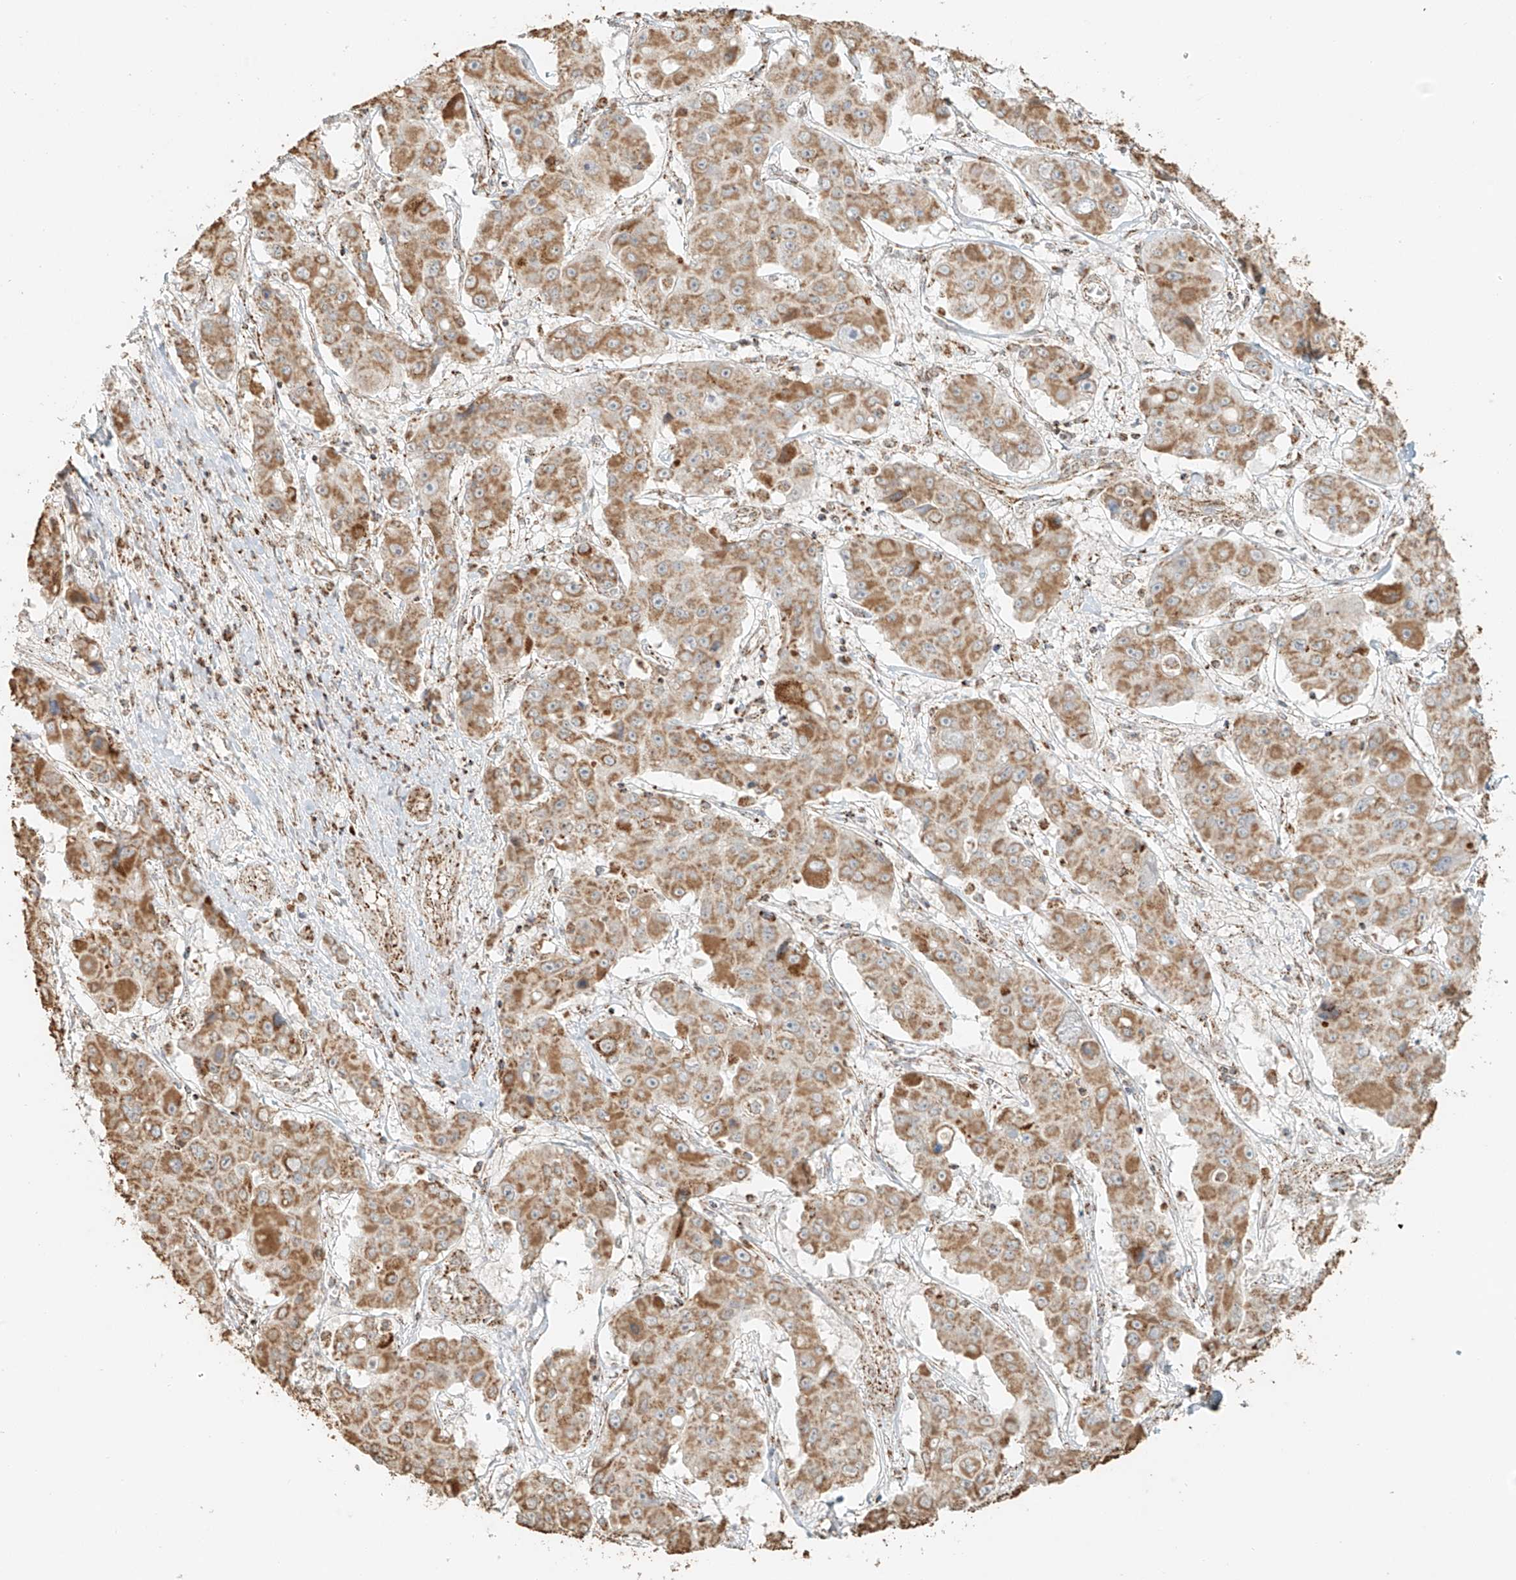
{"staining": {"intensity": "moderate", "quantity": ">75%", "location": "cytoplasmic/membranous"}, "tissue": "liver cancer", "cell_type": "Tumor cells", "image_type": "cancer", "snomed": [{"axis": "morphology", "description": "Cholangiocarcinoma"}, {"axis": "topography", "description": "Liver"}], "caption": "Immunohistochemical staining of cholangiocarcinoma (liver) shows medium levels of moderate cytoplasmic/membranous positivity in approximately >75% of tumor cells.", "gene": "MIPEP", "patient": {"sex": "male", "age": 67}}